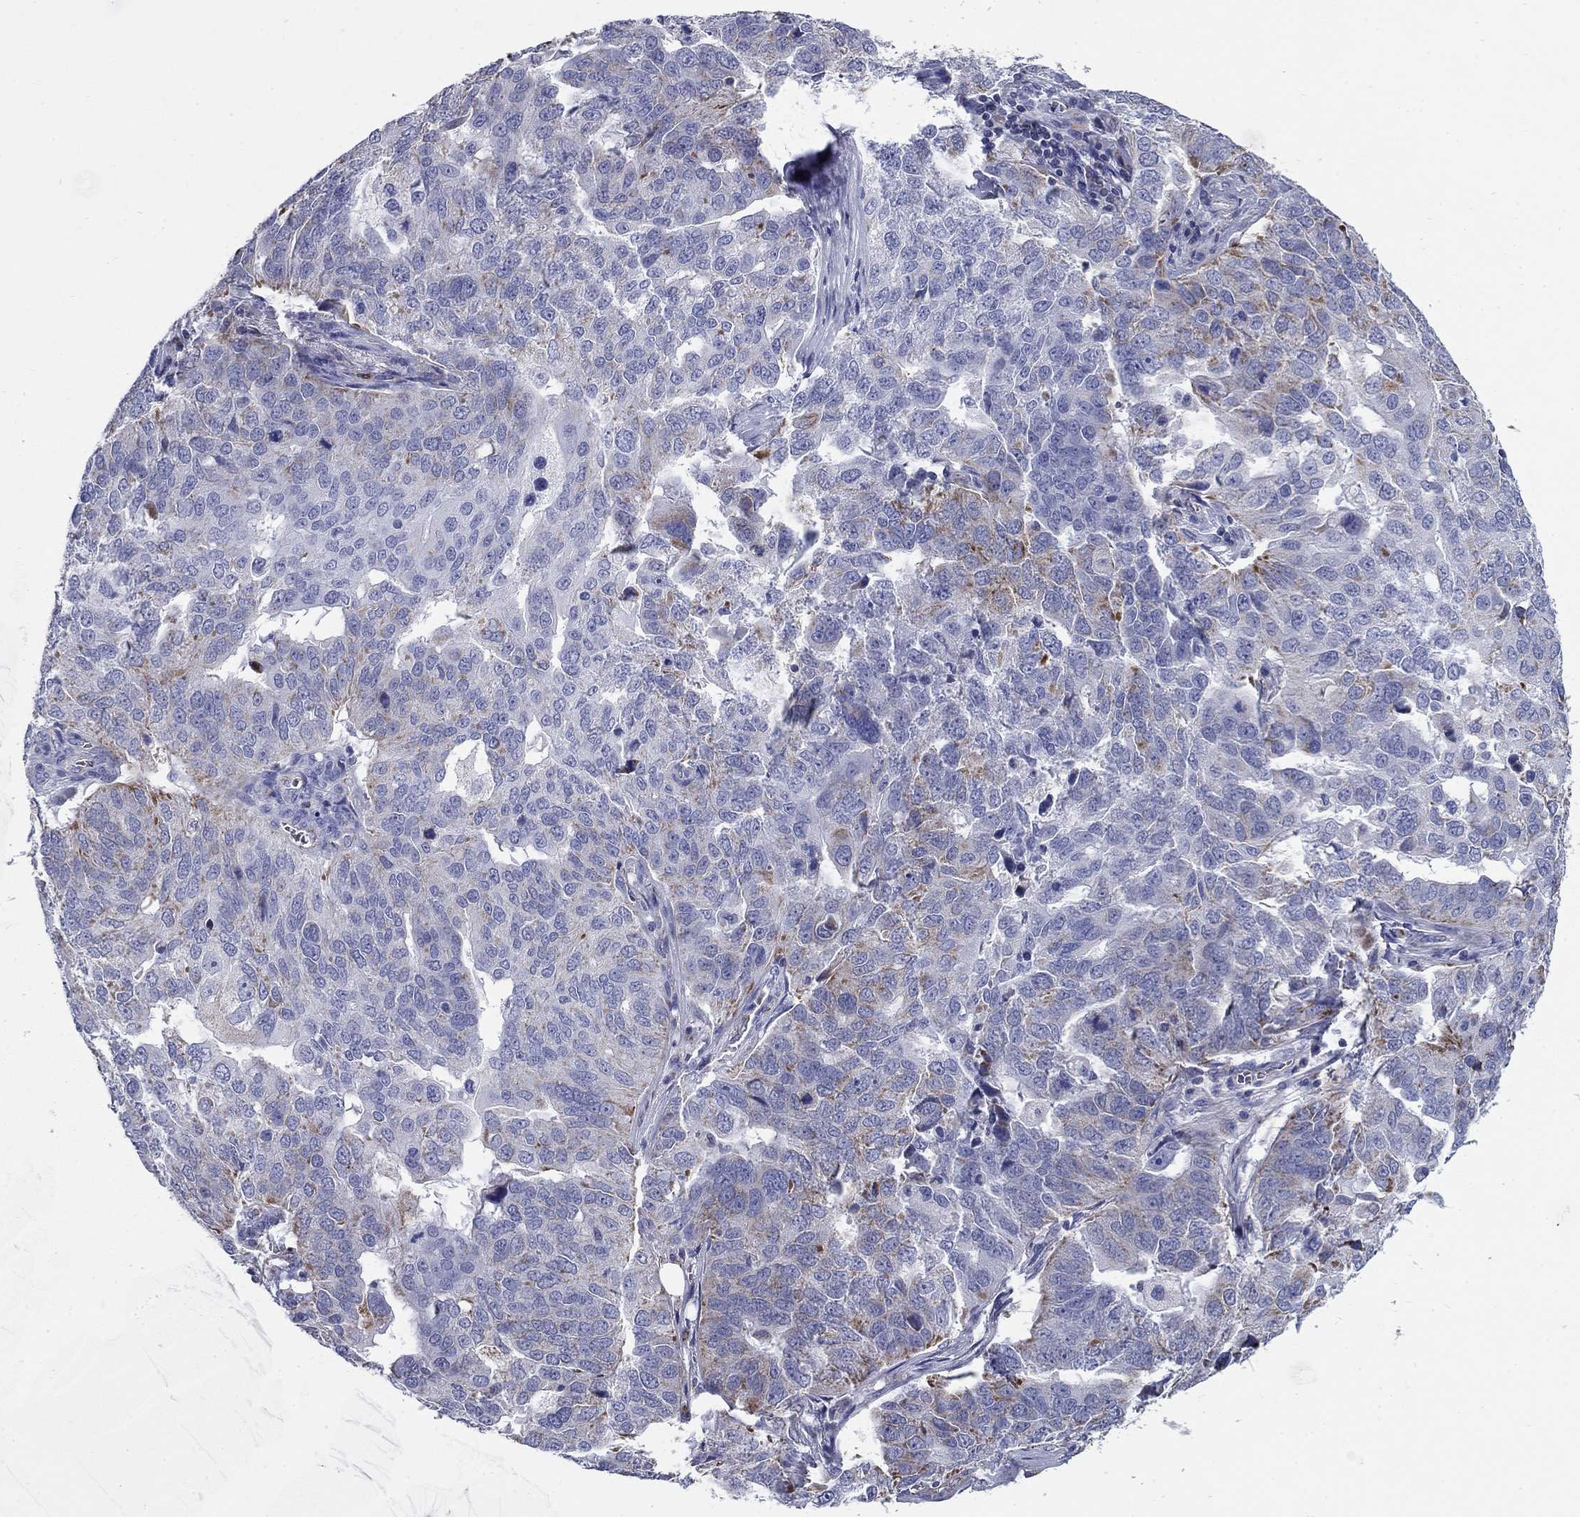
{"staining": {"intensity": "moderate", "quantity": "<25%", "location": "cytoplasmic/membranous"}, "tissue": "ovarian cancer", "cell_type": "Tumor cells", "image_type": "cancer", "snomed": [{"axis": "morphology", "description": "Carcinoma, endometroid"}, {"axis": "topography", "description": "Soft tissue"}, {"axis": "topography", "description": "Ovary"}], "caption": "Moderate cytoplasmic/membranous expression for a protein is appreciated in approximately <25% of tumor cells of ovarian cancer (endometroid carcinoma) using immunohistochemistry.", "gene": "NDUFA4L2", "patient": {"sex": "female", "age": 52}}